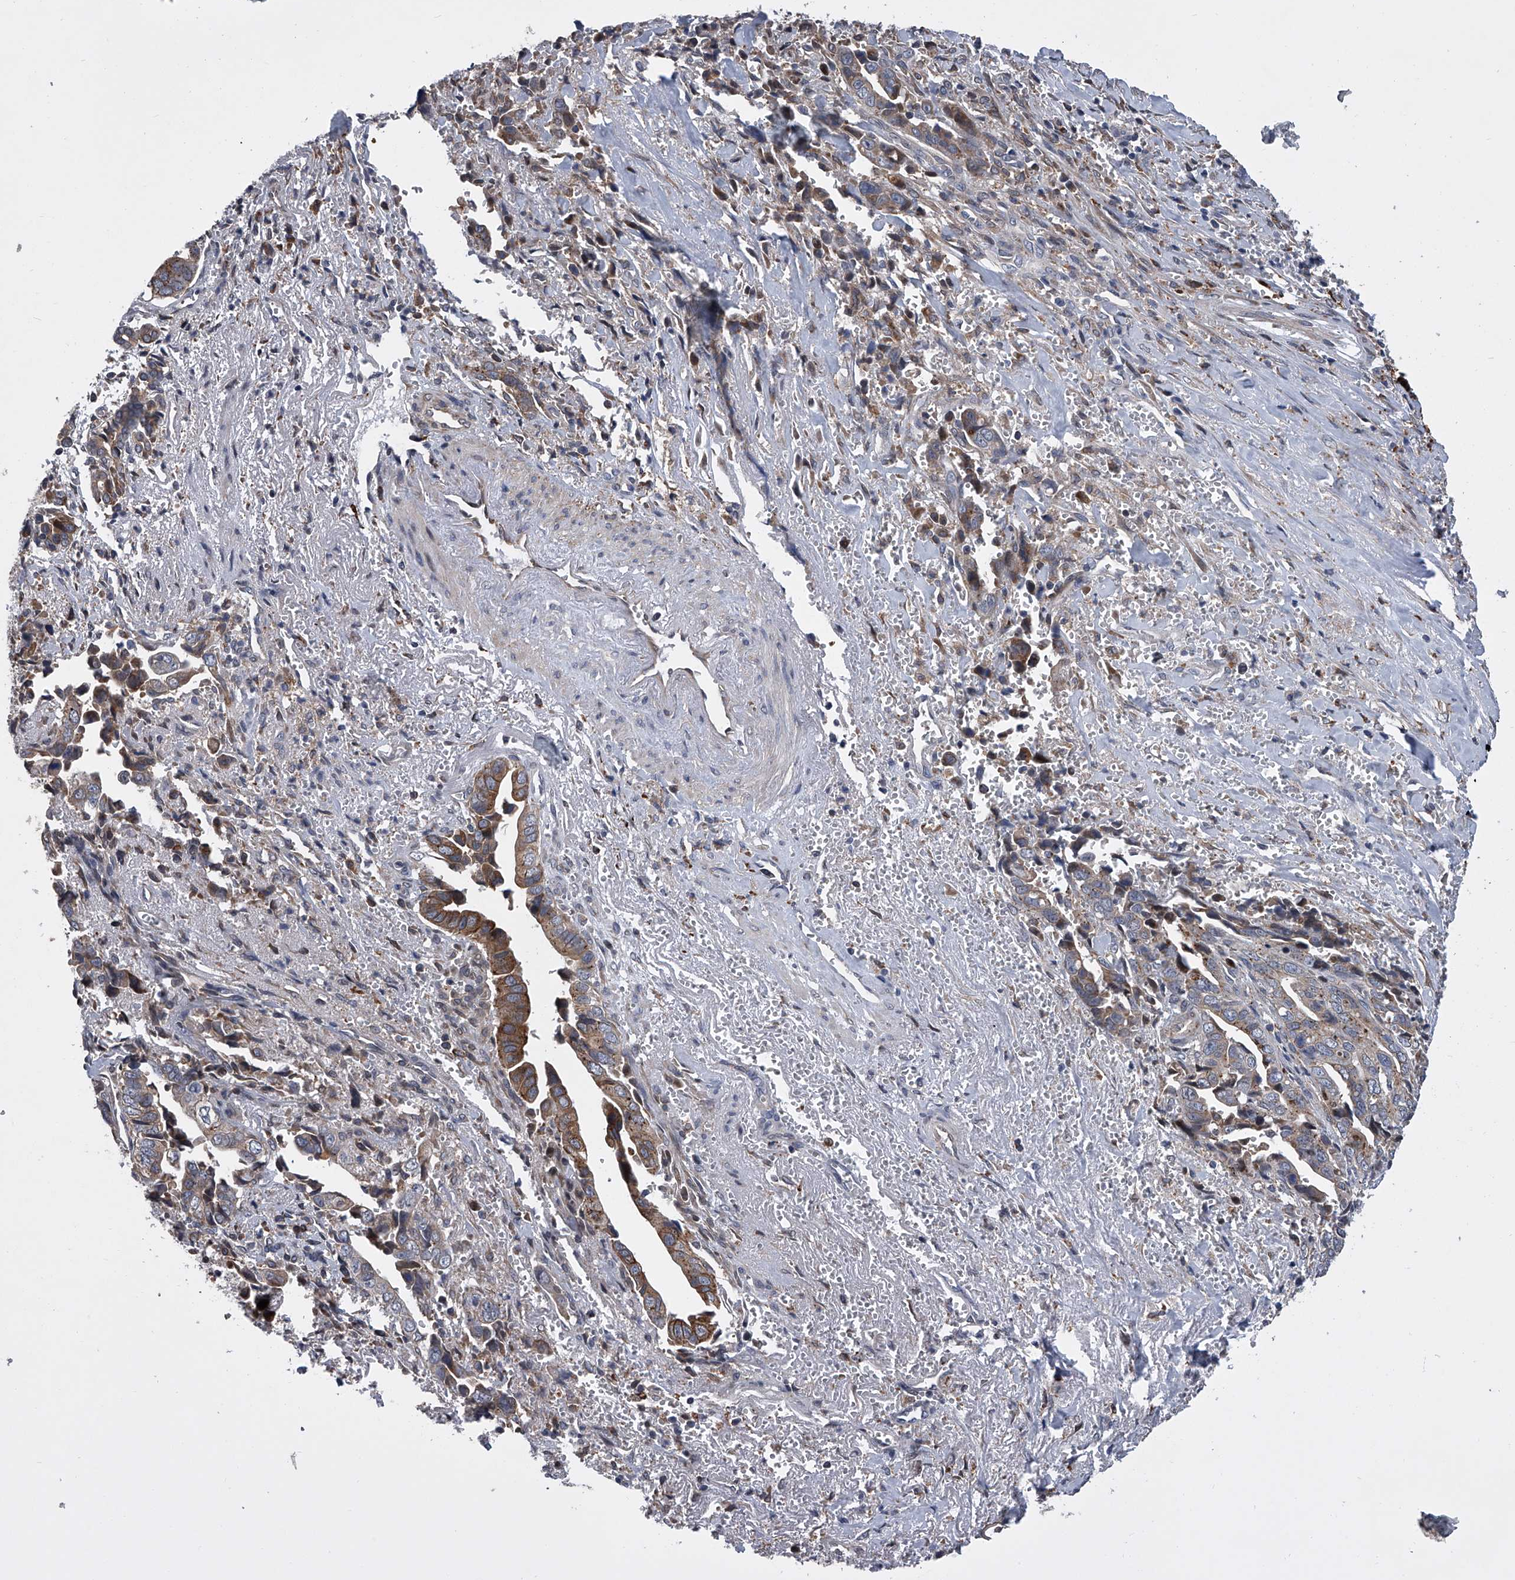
{"staining": {"intensity": "moderate", "quantity": "25%-75%", "location": "cytoplasmic/membranous"}, "tissue": "liver cancer", "cell_type": "Tumor cells", "image_type": "cancer", "snomed": [{"axis": "morphology", "description": "Cholangiocarcinoma"}, {"axis": "topography", "description": "Liver"}], "caption": "Protein expression analysis of liver cancer displays moderate cytoplasmic/membranous staining in about 25%-75% of tumor cells. The protein of interest is shown in brown color, while the nuclei are stained blue.", "gene": "TRIM8", "patient": {"sex": "female", "age": 79}}